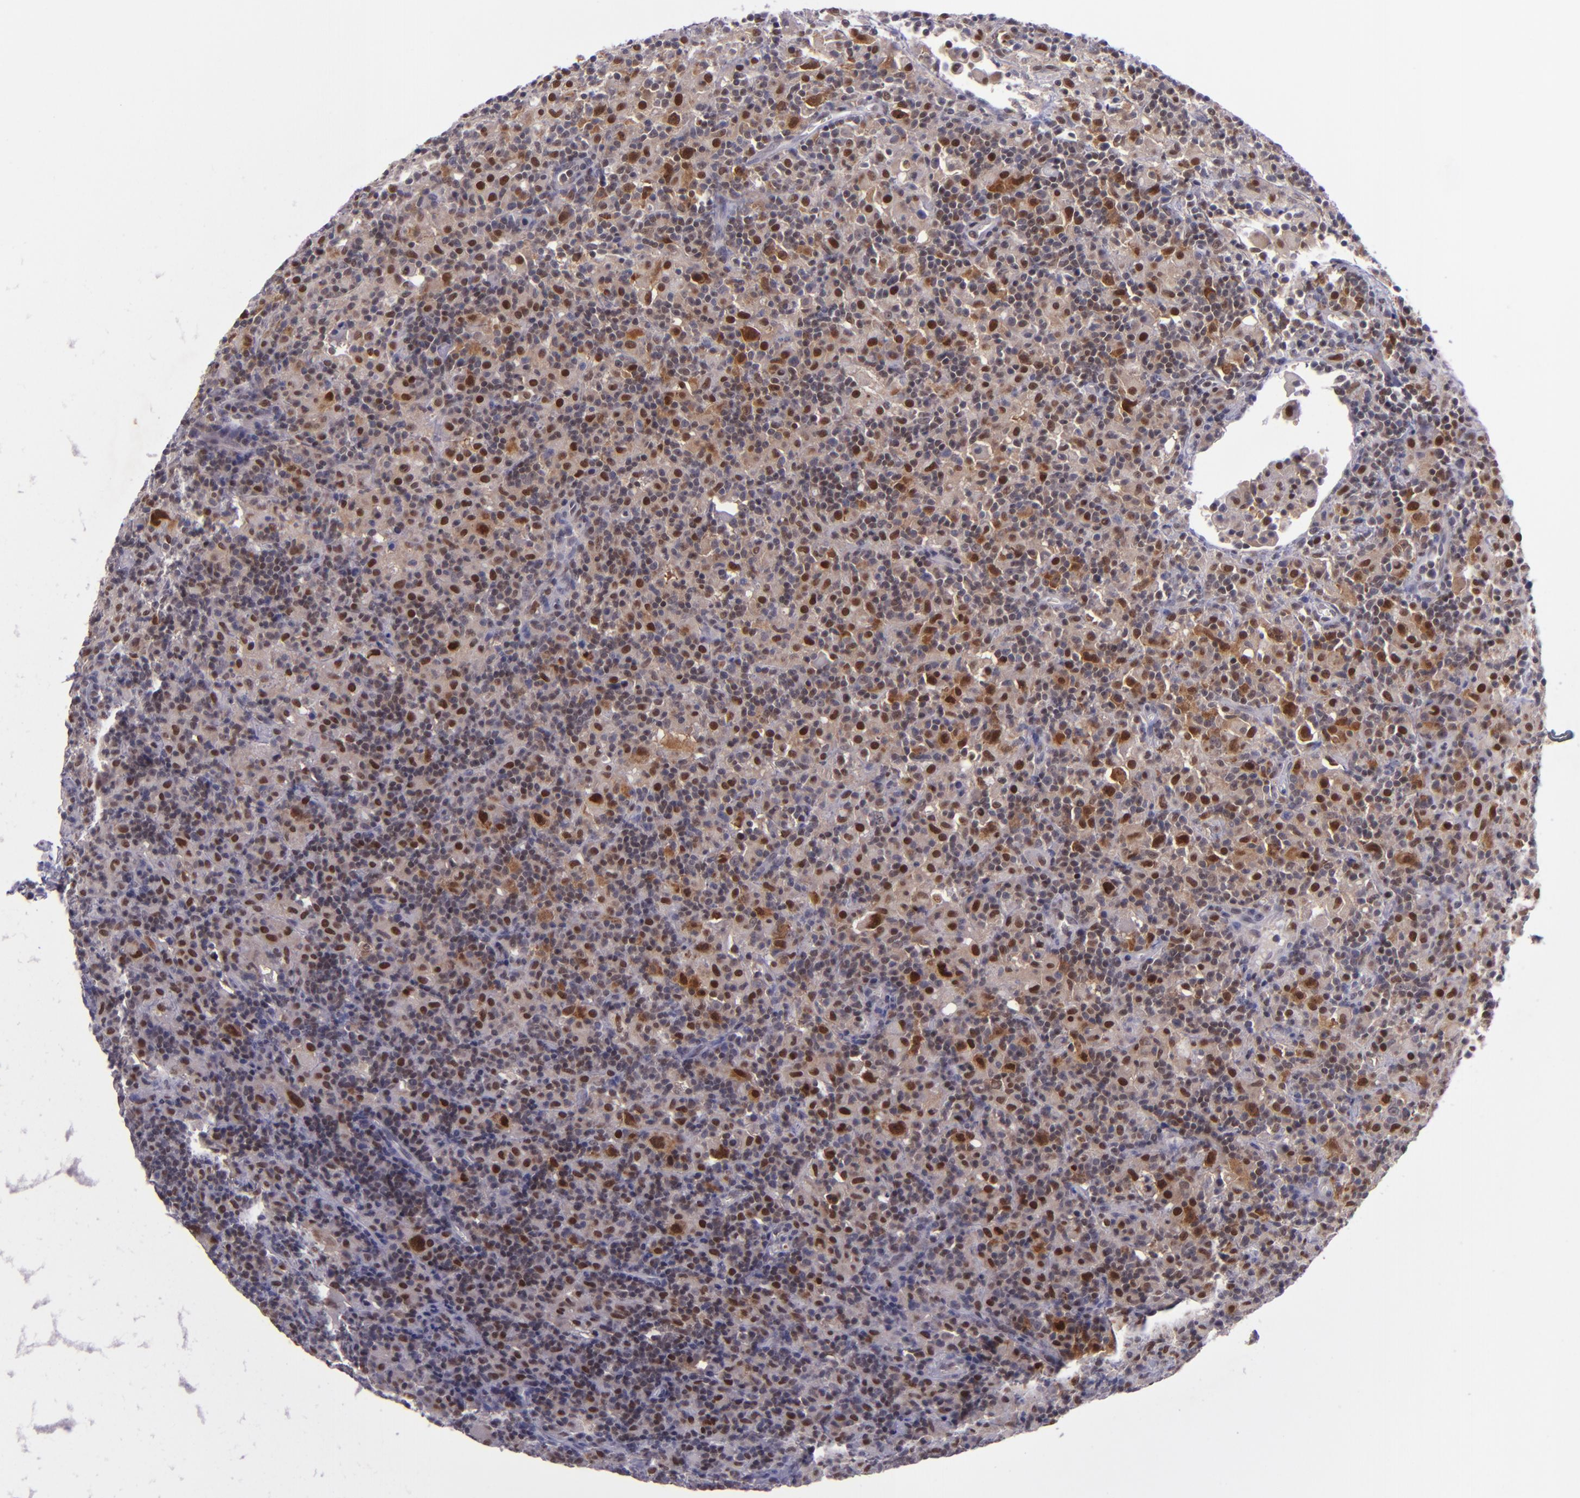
{"staining": {"intensity": "moderate", "quantity": ">75%", "location": "cytoplasmic/membranous,nuclear"}, "tissue": "lymphoma", "cell_type": "Tumor cells", "image_type": "cancer", "snomed": [{"axis": "morphology", "description": "Hodgkin's disease, NOS"}, {"axis": "topography", "description": "Lymph node"}], "caption": "Brown immunohistochemical staining in human lymphoma exhibits moderate cytoplasmic/membranous and nuclear expression in approximately >75% of tumor cells. (IHC, brightfield microscopy, high magnification).", "gene": "BAG1", "patient": {"sex": "male", "age": 46}}